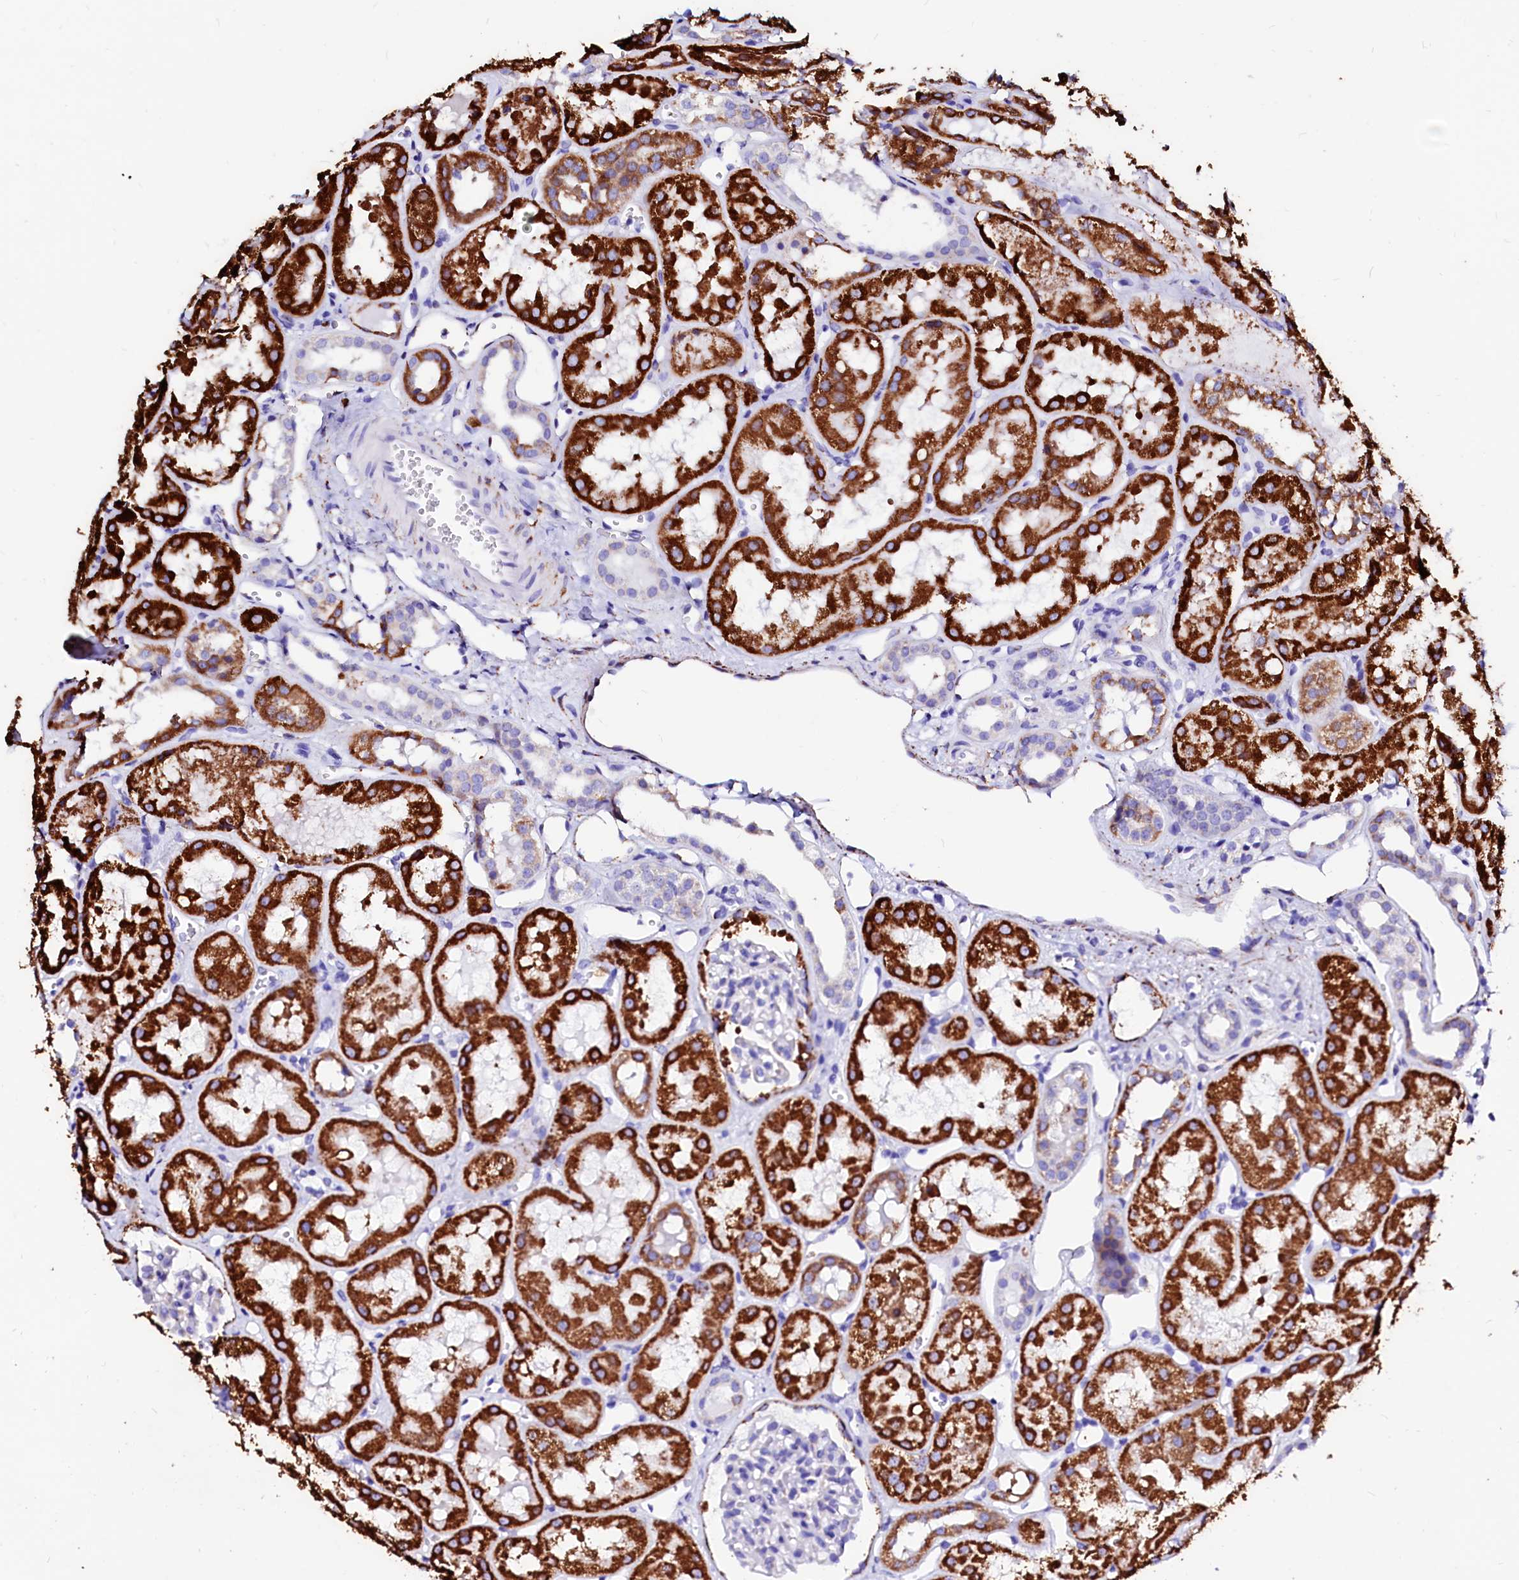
{"staining": {"intensity": "strong", "quantity": "<25%", "location": "cytoplasmic/membranous"}, "tissue": "kidney", "cell_type": "Cells in glomeruli", "image_type": "normal", "snomed": [{"axis": "morphology", "description": "Normal tissue, NOS"}, {"axis": "topography", "description": "Kidney"}], "caption": "Immunohistochemistry staining of normal kidney, which demonstrates medium levels of strong cytoplasmic/membranous positivity in approximately <25% of cells in glomeruli indicating strong cytoplasmic/membranous protein positivity. The staining was performed using DAB (brown) for protein detection and nuclei were counterstained in hematoxylin (blue).", "gene": "MAOB", "patient": {"sex": "male", "age": 16}}